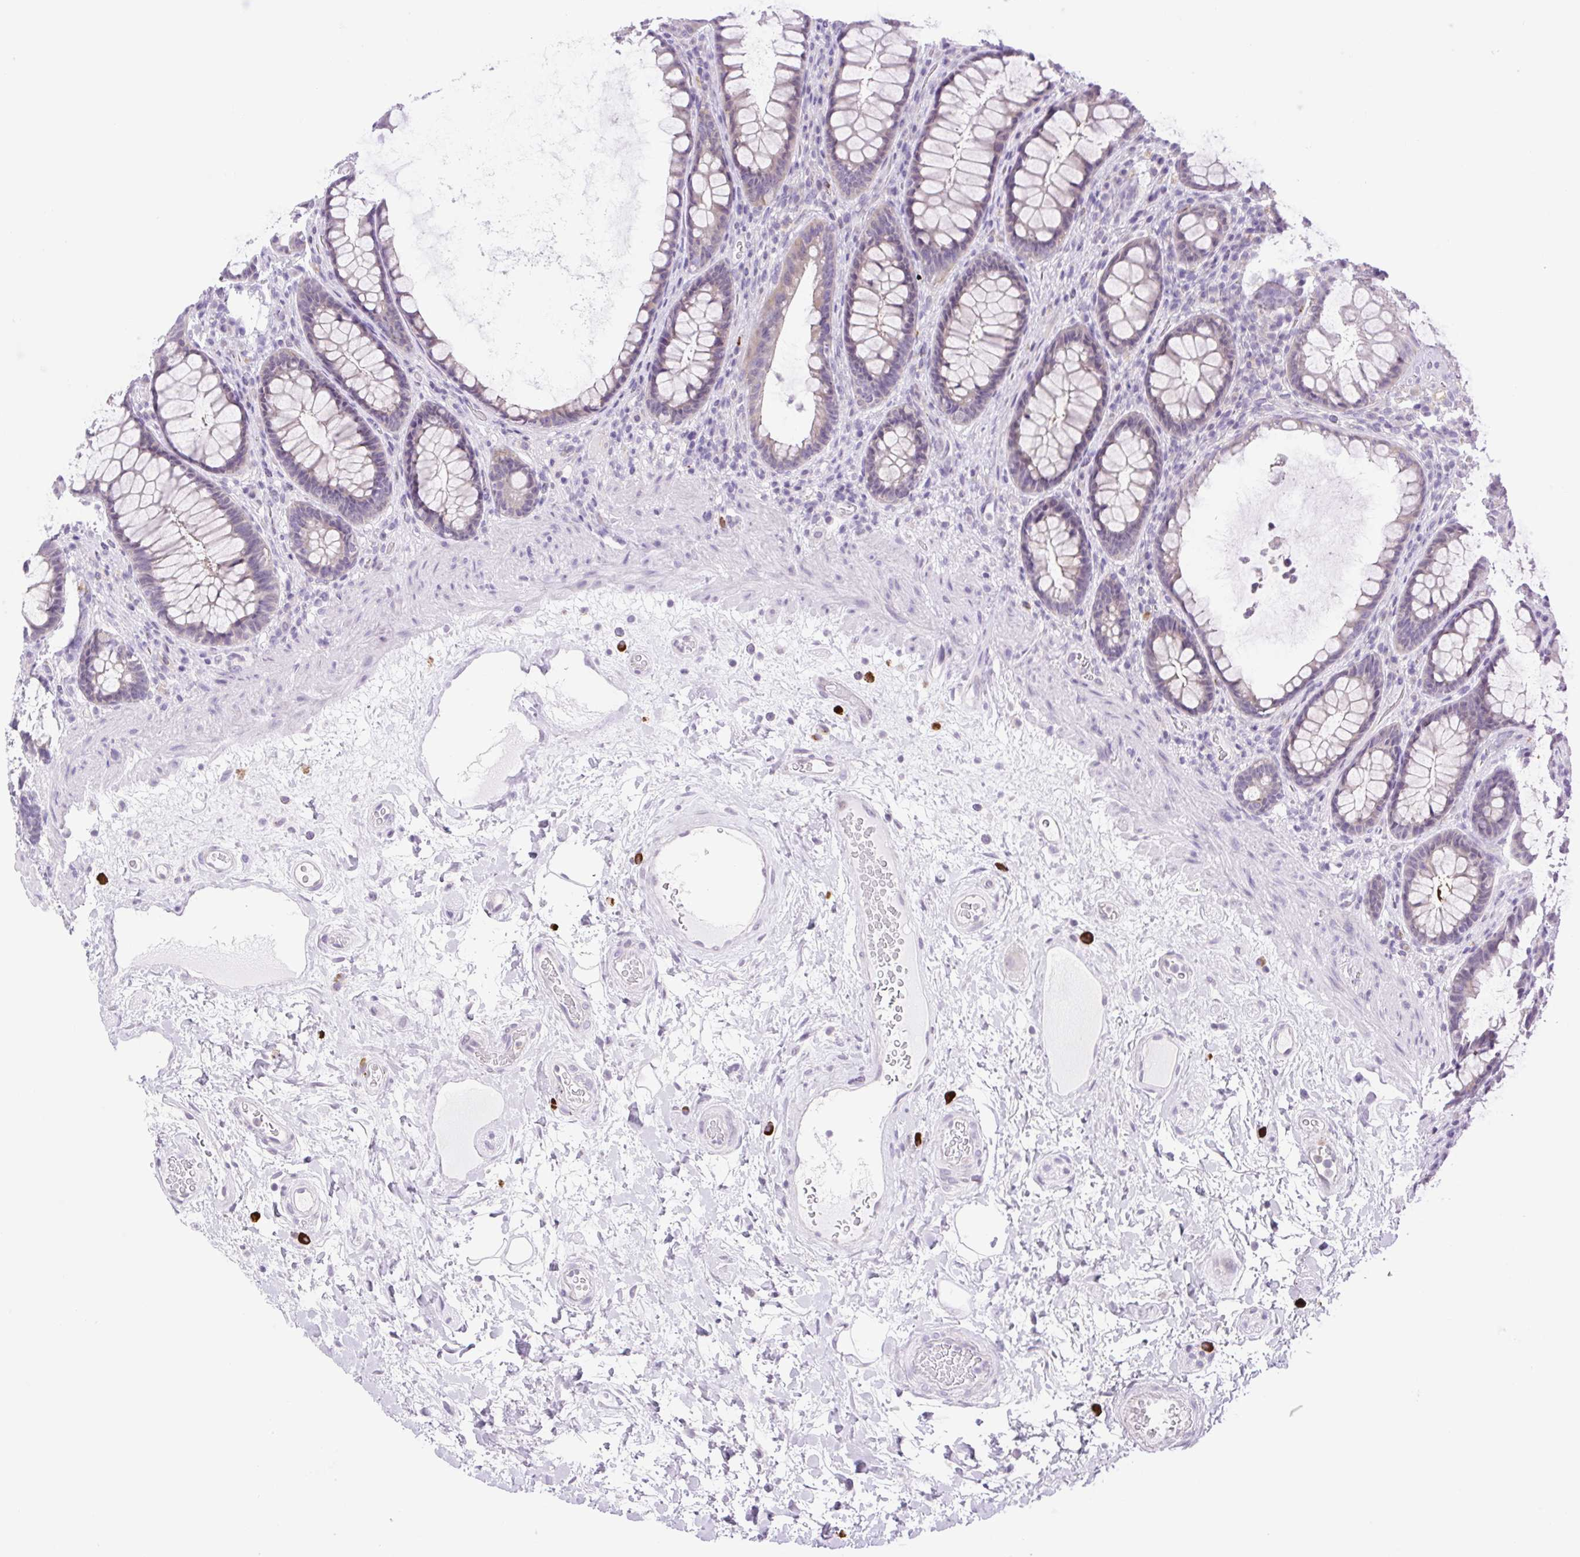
{"staining": {"intensity": "negative", "quantity": "none", "location": "none"}, "tissue": "rectum", "cell_type": "Glandular cells", "image_type": "normal", "snomed": [{"axis": "morphology", "description": "Normal tissue, NOS"}, {"axis": "topography", "description": "Rectum"}], "caption": "DAB immunohistochemical staining of benign human rectum demonstrates no significant expression in glandular cells. (Brightfield microscopy of DAB IHC at high magnification).", "gene": "FAM177B", "patient": {"sex": "male", "age": 72}}